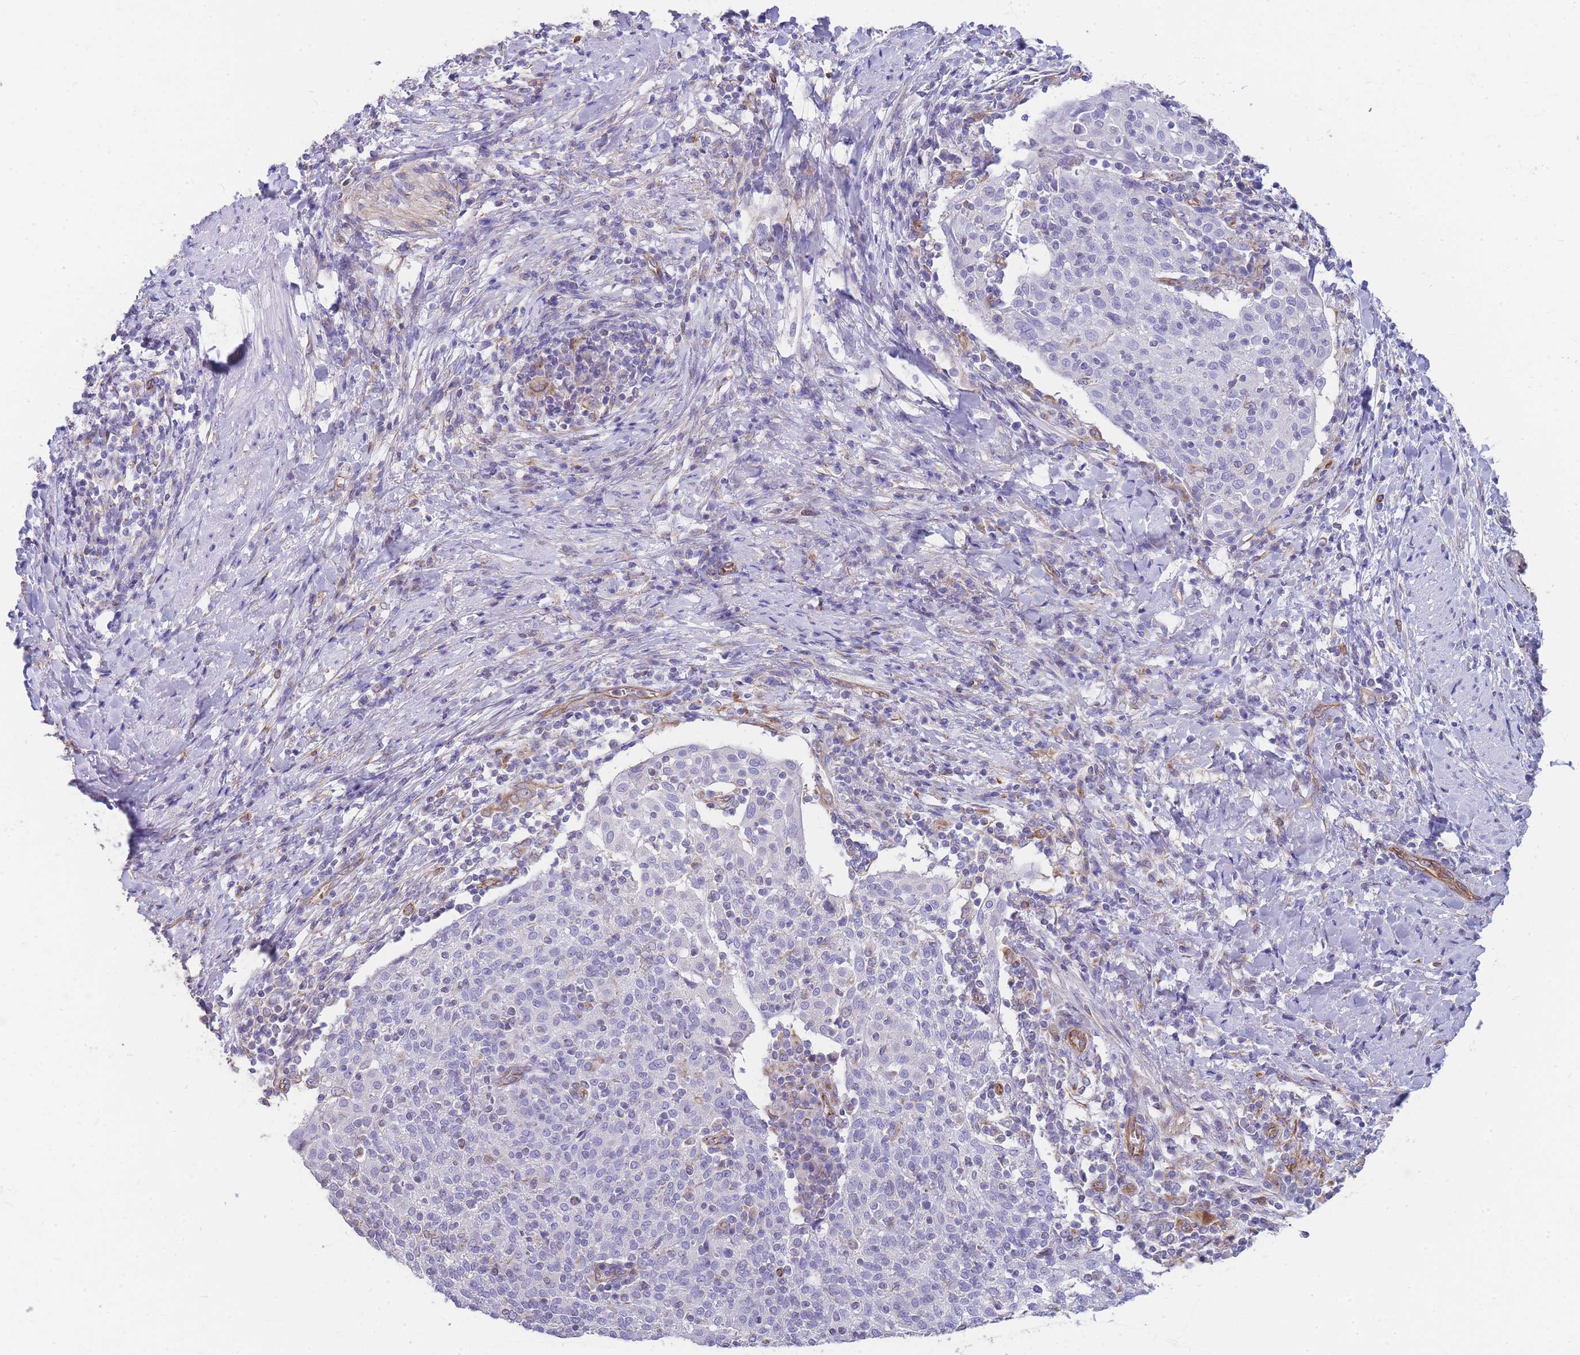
{"staining": {"intensity": "negative", "quantity": "none", "location": "none"}, "tissue": "cervical cancer", "cell_type": "Tumor cells", "image_type": "cancer", "snomed": [{"axis": "morphology", "description": "Squamous cell carcinoma, NOS"}, {"axis": "topography", "description": "Cervix"}], "caption": "This is an IHC image of squamous cell carcinoma (cervical). There is no positivity in tumor cells.", "gene": "ANKRD53", "patient": {"sex": "female", "age": 52}}